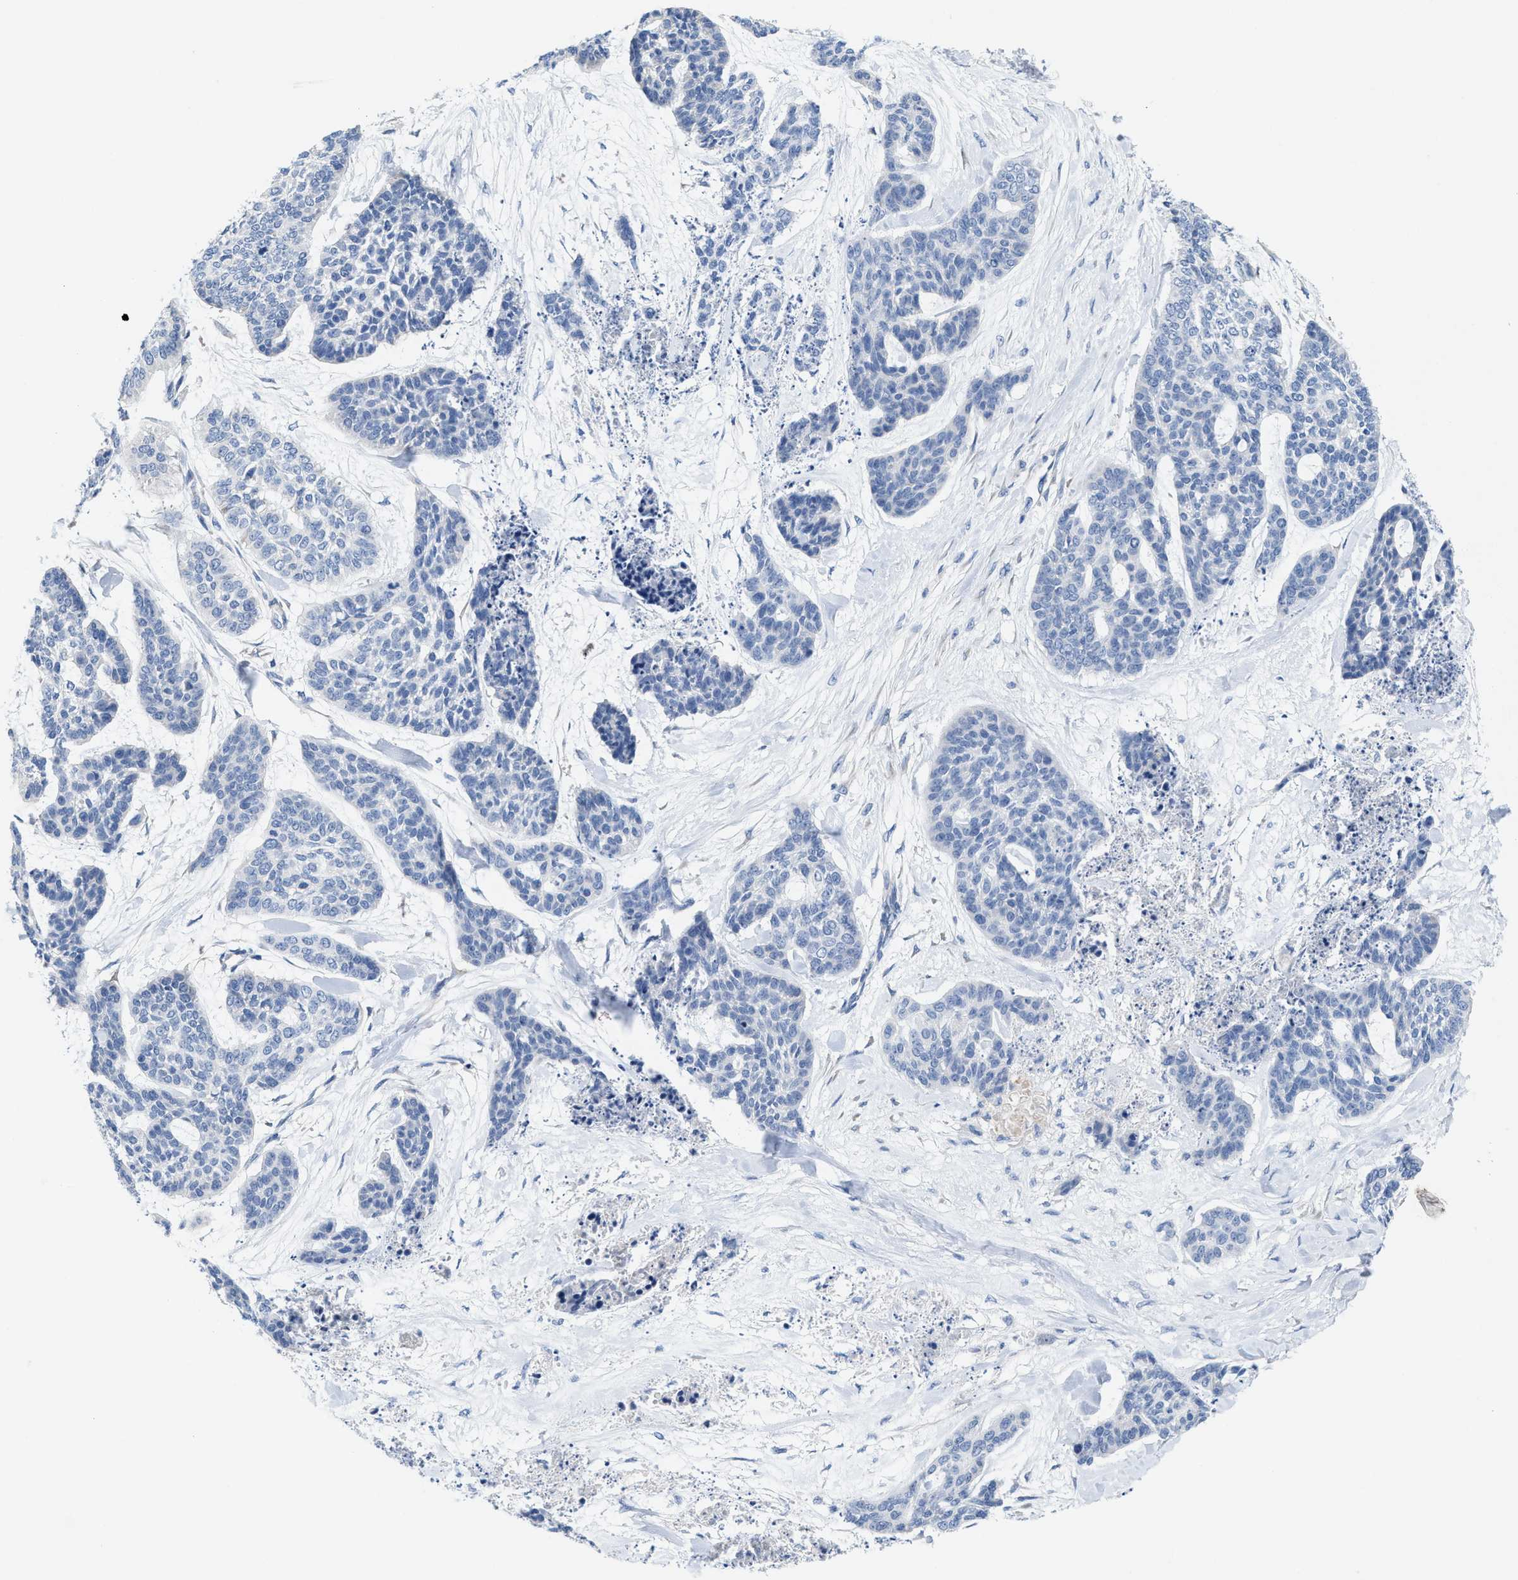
{"staining": {"intensity": "negative", "quantity": "none", "location": "none"}, "tissue": "skin cancer", "cell_type": "Tumor cells", "image_type": "cancer", "snomed": [{"axis": "morphology", "description": "Basal cell carcinoma"}, {"axis": "topography", "description": "Skin"}], "caption": "Immunohistochemistry (IHC) histopathology image of neoplastic tissue: skin cancer stained with DAB (3,3'-diaminobenzidine) demonstrates no significant protein positivity in tumor cells.", "gene": "CPA2", "patient": {"sex": "female", "age": 64}}